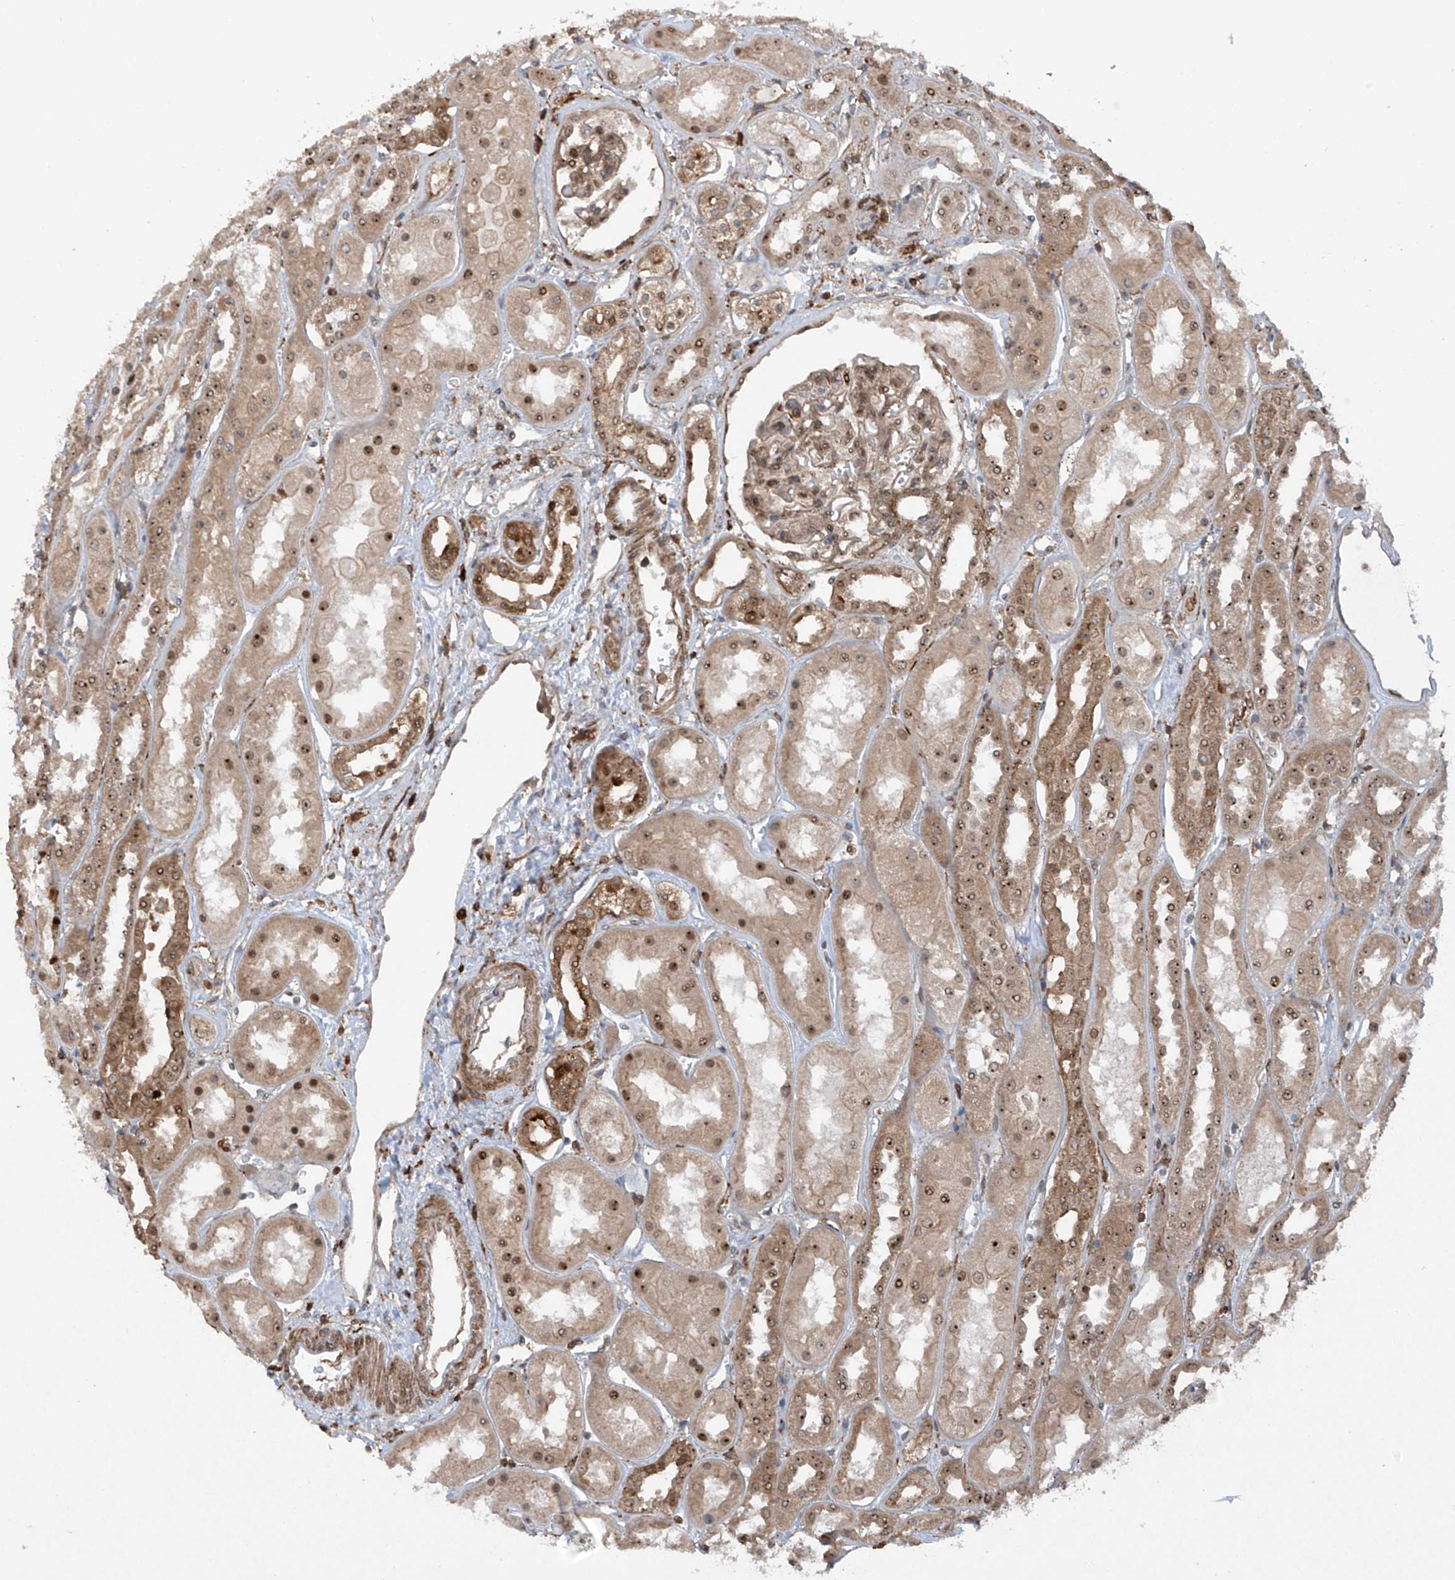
{"staining": {"intensity": "moderate", "quantity": "25%-75%", "location": "cytoplasmic/membranous,nuclear"}, "tissue": "kidney", "cell_type": "Cells in glomeruli", "image_type": "normal", "snomed": [{"axis": "morphology", "description": "Normal tissue, NOS"}, {"axis": "topography", "description": "Kidney"}], "caption": "There is medium levels of moderate cytoplasmic/membranous,nuclear staining in cells in glomeruli of normal kidney, as demonstrated by immunohistochemical staining (brown color).", "gene": "REPIN1", "patient": {"sex": "male", "age": 70}}